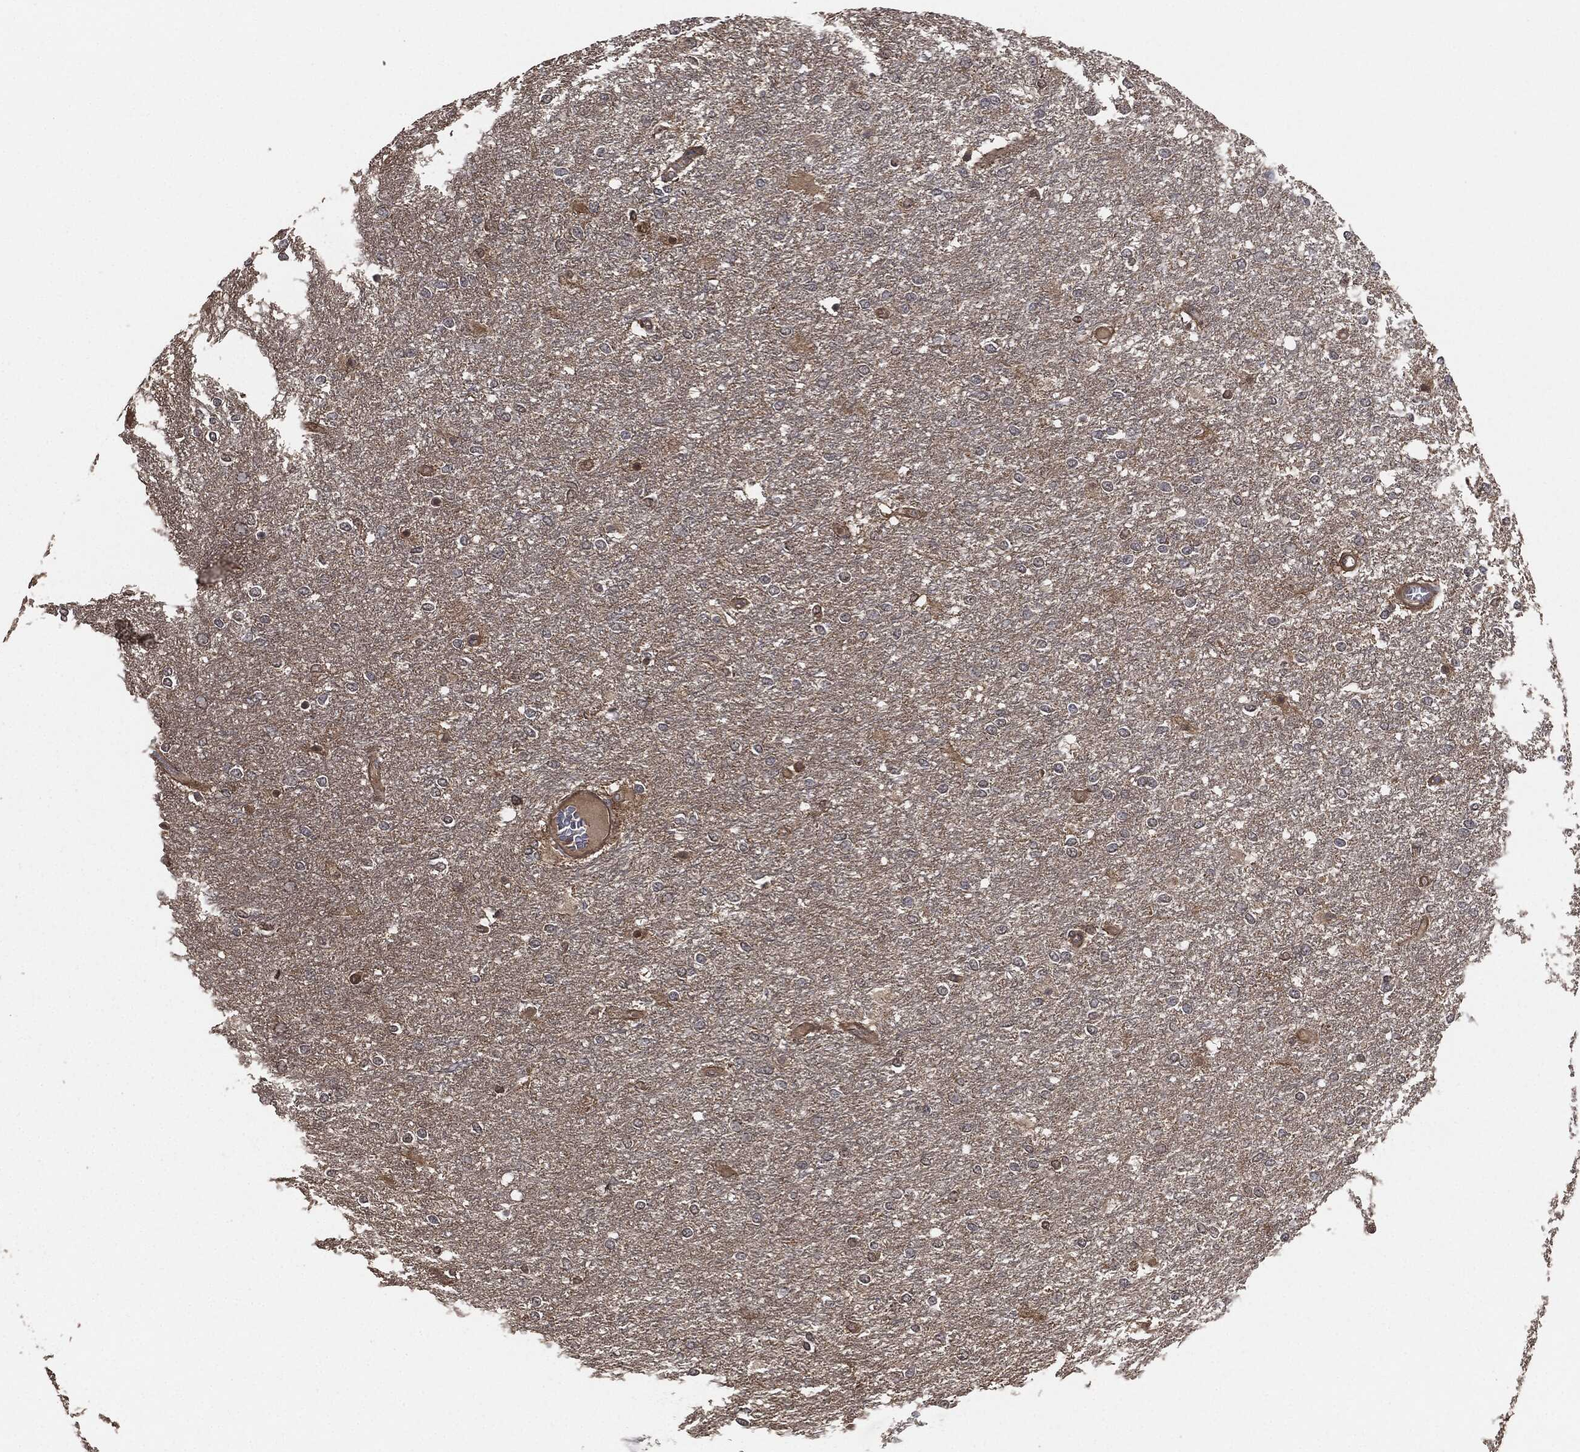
{"staining": {"intensity": "negative", "quantity": "none", "location": "none"}, "tissue": "glioma", "cell_type": "Tumor cells", "image_type": "cancer", "snomed": [{"axis": "morphology", "description": "Glioma, malignant, High grade"}, {"axis": "topography", "description": "Brain"}], "caption": "Malignant high-grade glioma was stained to show a protein in brown. There is no significant positivity in tumor cells. The staining was performed using DAB (3,3'-diaminobenzidine) to visualize the protein expression in brown, while the nuclei were stained in blue with hematoxylin (Magnification: 20x).", "gene": "ERBIN", "patient": {"sex": "female", "age": 61}}